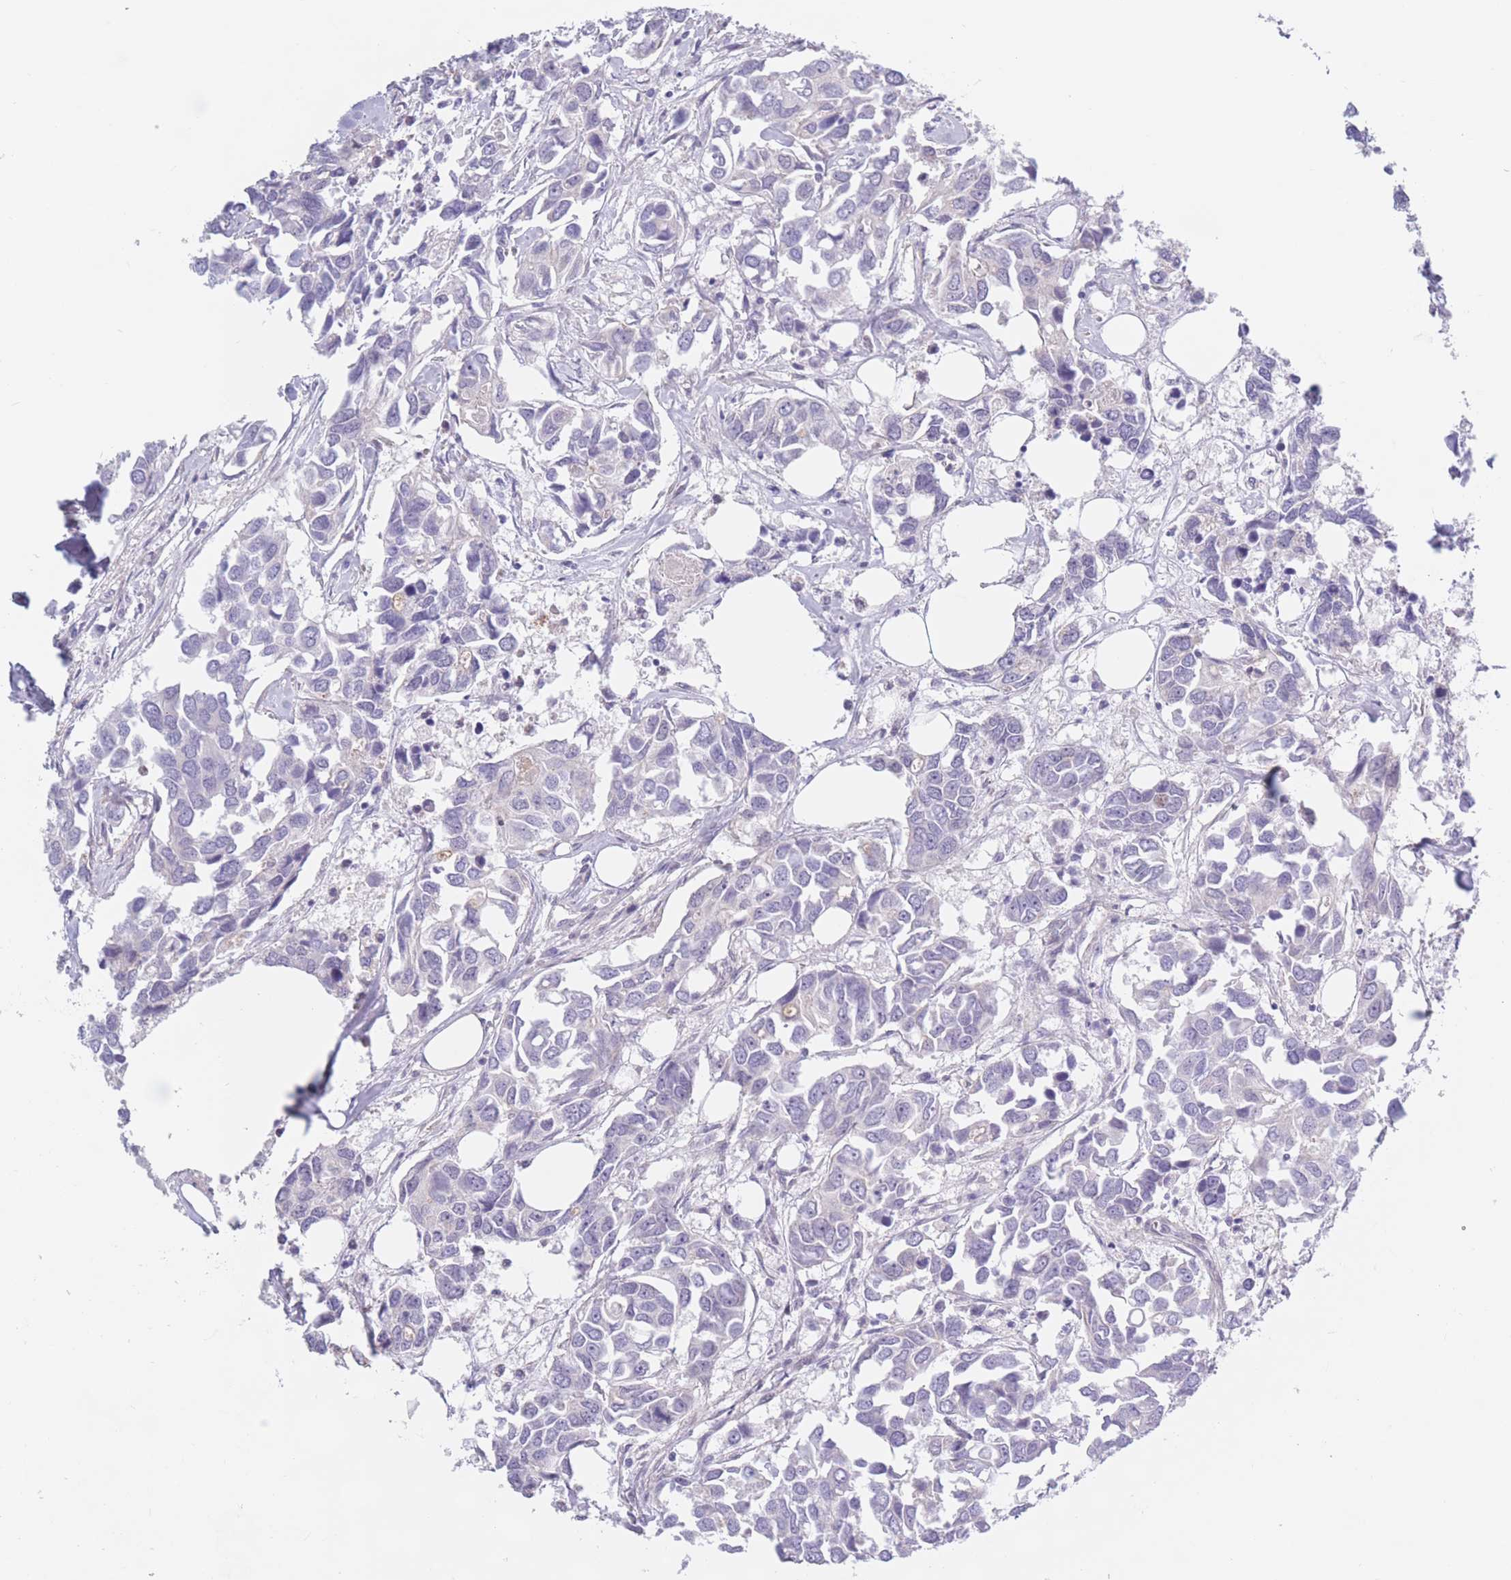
{"staining": {"intensity": "negative", "quantity": "none", "location": "none"}, "tissue": "breast cancer", "cell_type": "Tumor cells", "image_type": "cancer", "snomed": [{"axis": "morphology", "description": "Duct carcinoma"}, {"axis": "topography", "description": "Breast"}], "caption": "An immunohistochemistry (IHC) micrograph of infiltrating ductal carcinoma (breast) is shown. There is no staining in tumor cells of infiltrating ductal carcinoma (breast). (Stains: DAB IHC with hematoxylin counter stain, Microscopy: brightfield microscopy at high magnification).", "gene": "PODXL", "patient": {"sex": "female", "age": 83}}